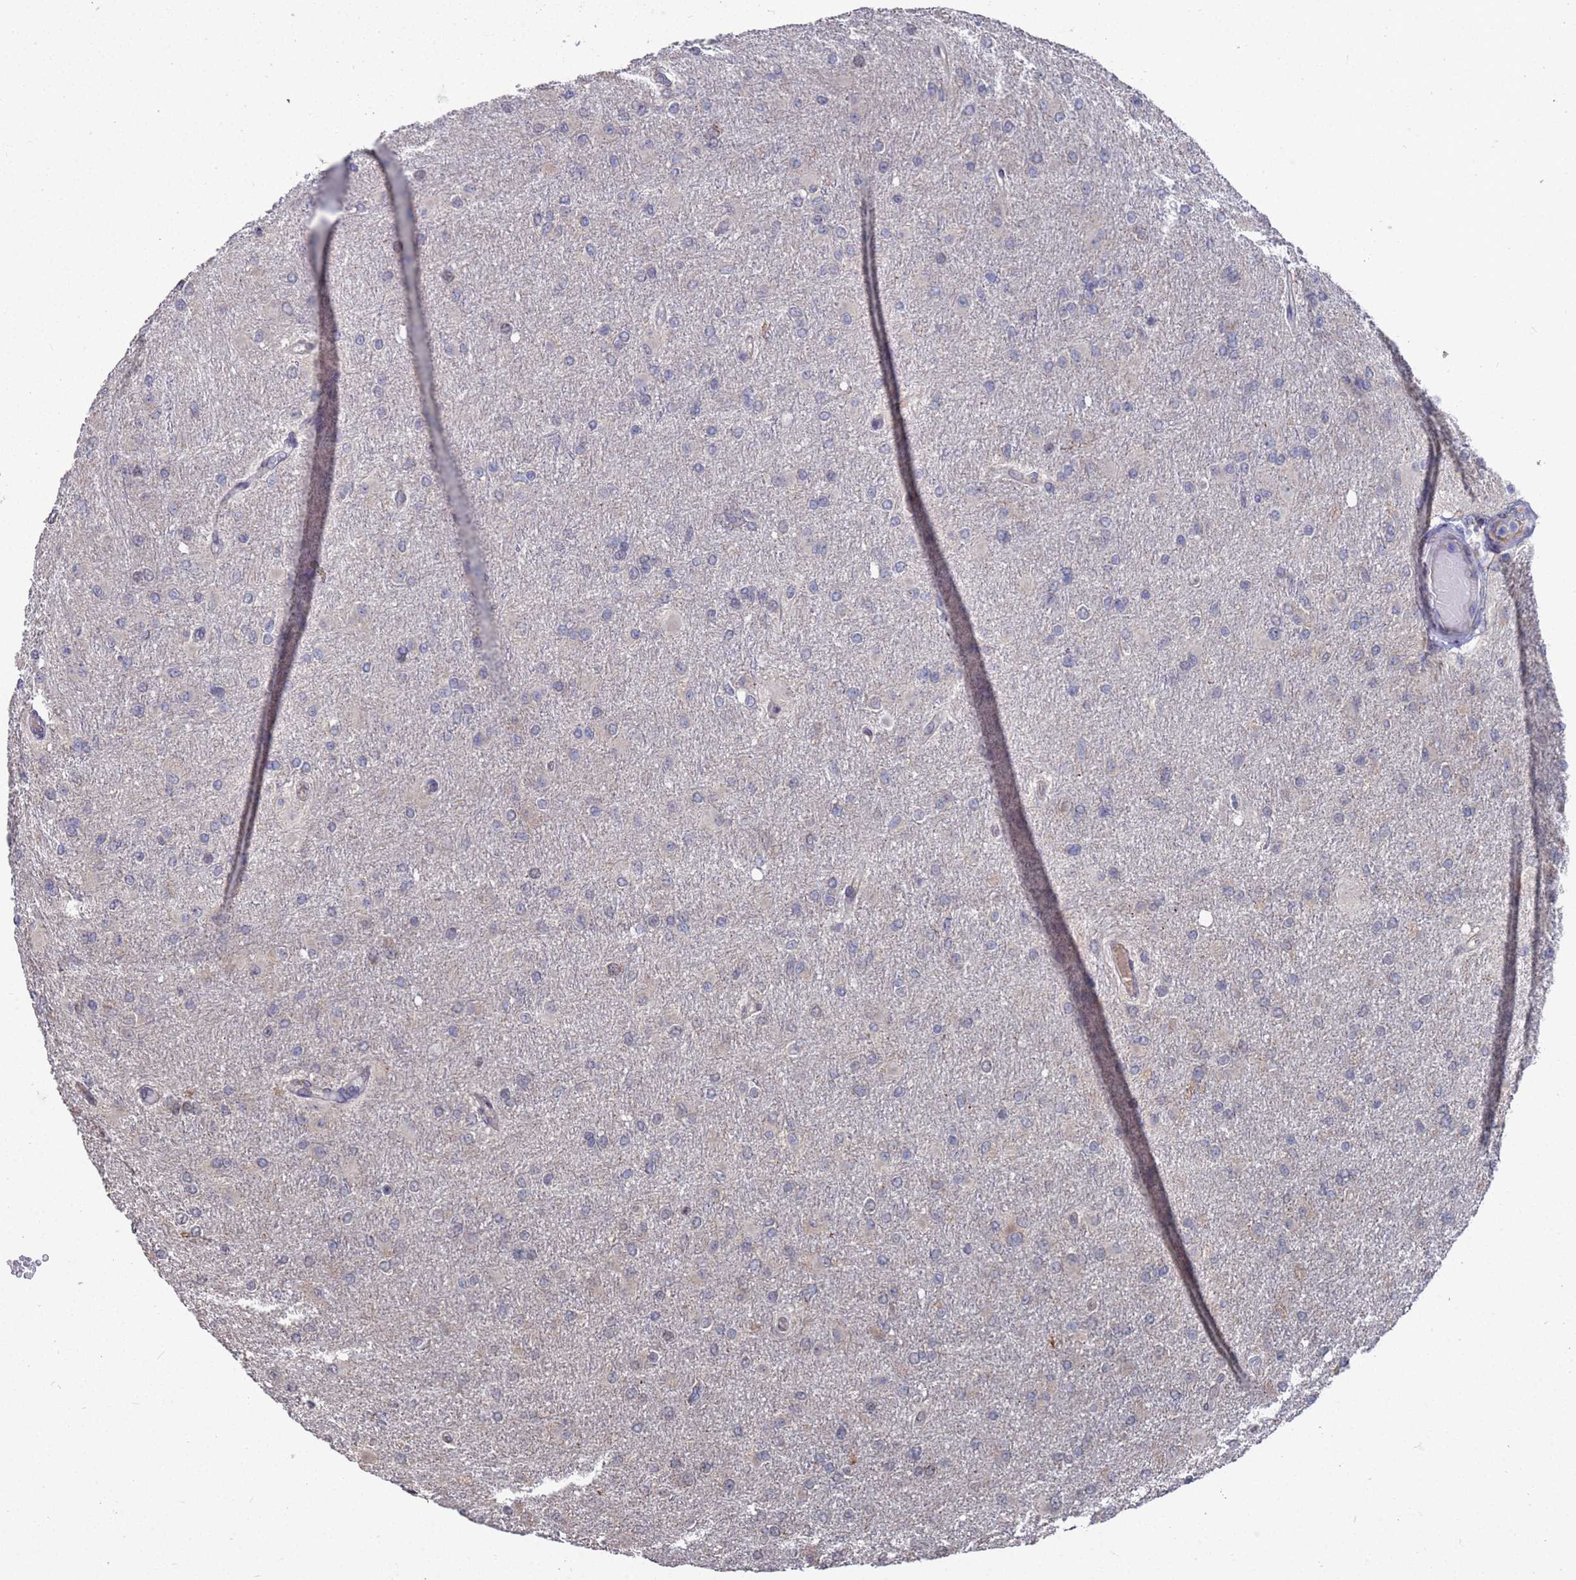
{"staining": {"intensity": "negative", "quantity": "none", "location": "none"}, "tissue": "glioma", "cell_type": "Tumor cells", "image_type": "cancer", "snomed": [{"axis": "morphology", "description": "Glioma, malignant, High grade"}, {"axis": "topography", "description": "Cerebral cortex"}], "caption": "This image is of malignant high-grade glioma stained with immunohistochemistry to label a protein in brown with the nuclei are counter-stained blue. There is no expression in tumor cells.", "gene": "CFAP119", "patient": {"sex": "female", "age": 36}}